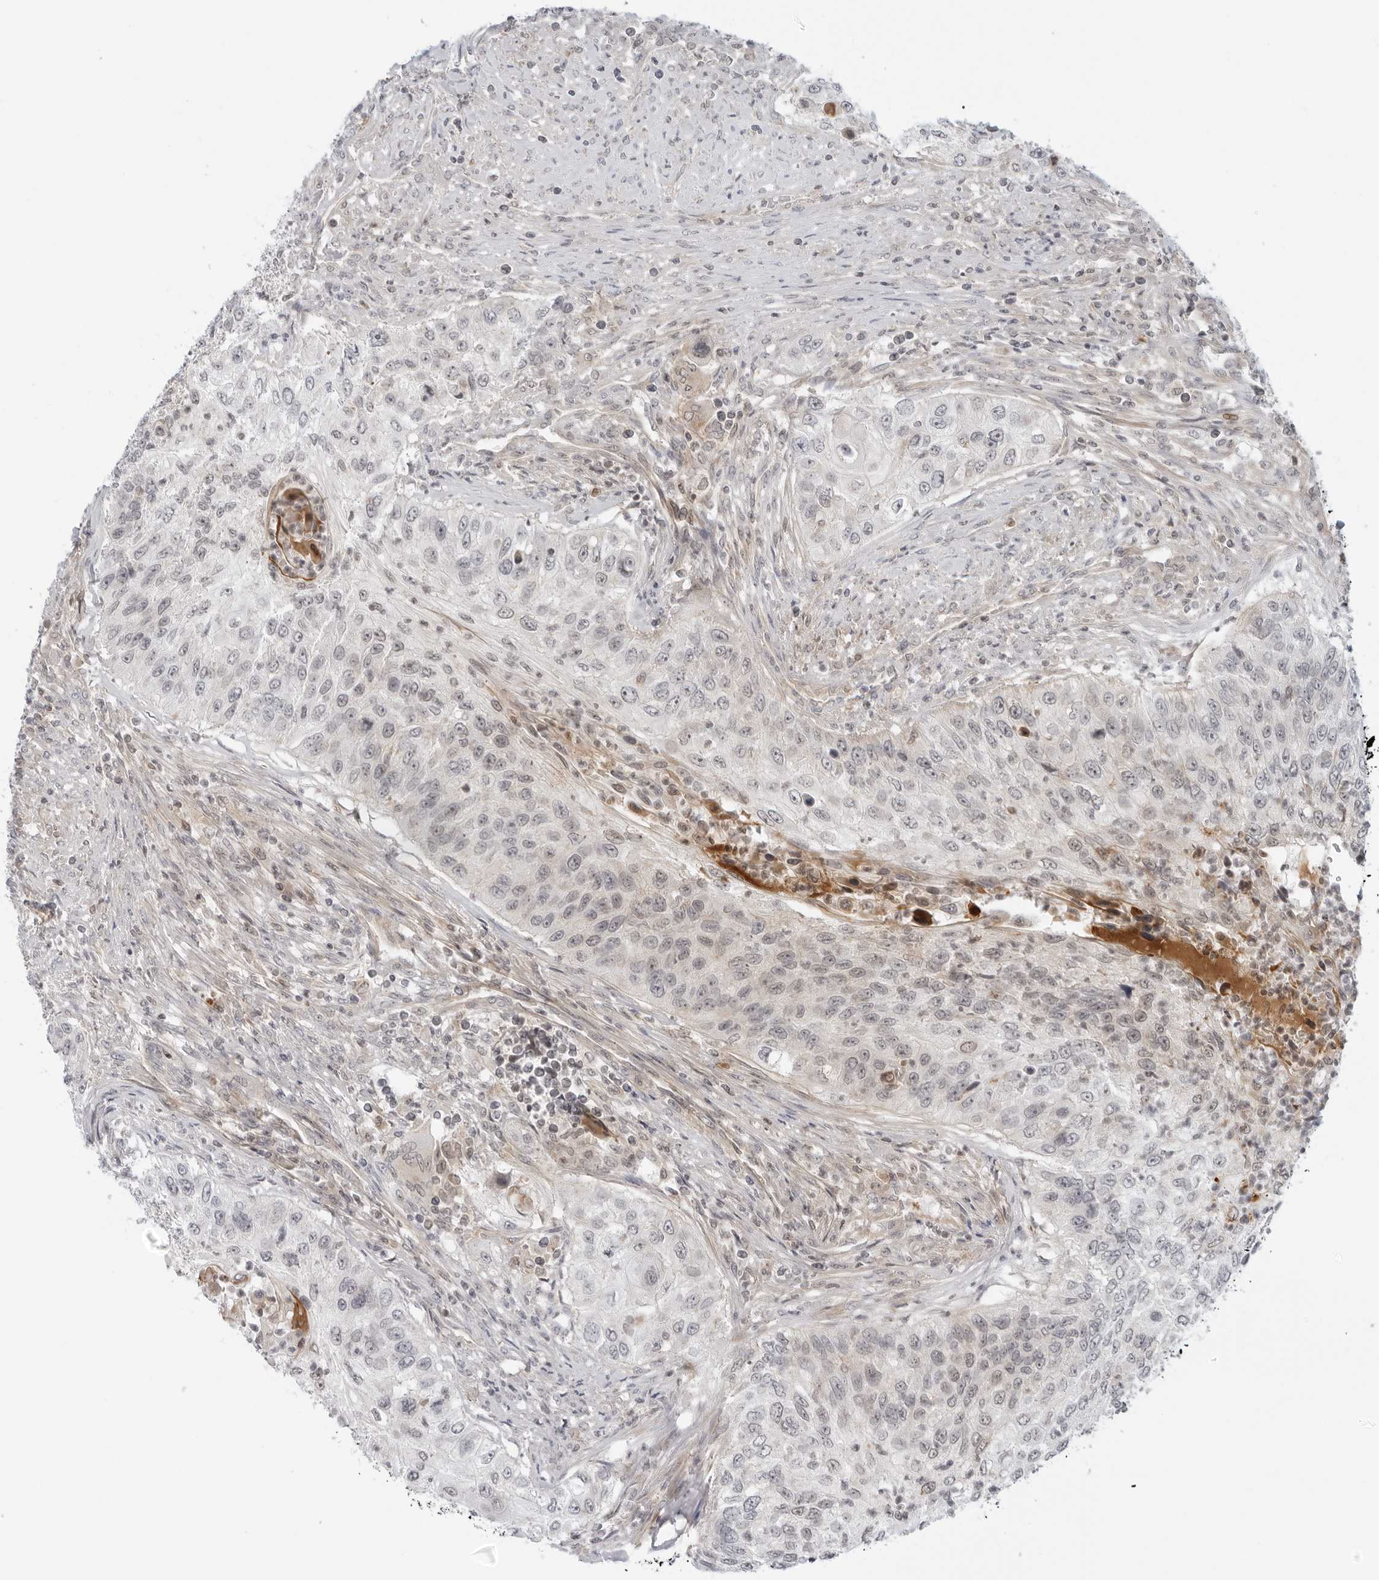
{"staining": {"intensity": "weak", "quantity": "<25%", "location": "cytoplasmic/membranous,nuclear"}, "tissue": "urothelial cancer", "cell_type": "Tumor cells", "image_type": "cancer", "snomed": [{"axis": "morphology", "description": "Urothelial carcinoma, High grade"}, {"axis": "topography", "description": "Urinary bladder"}], "caption": "Immunohistochemistry (IHC) histopathology image of neoplastic tissue: high-grade urothelial carcinoma stained with DAB (3,3'-diaminobenzidine) reveals no significant protein expression in tumor cells.", "gene": "SUGCT", "patient": {"sex": "female", "age": 60}}